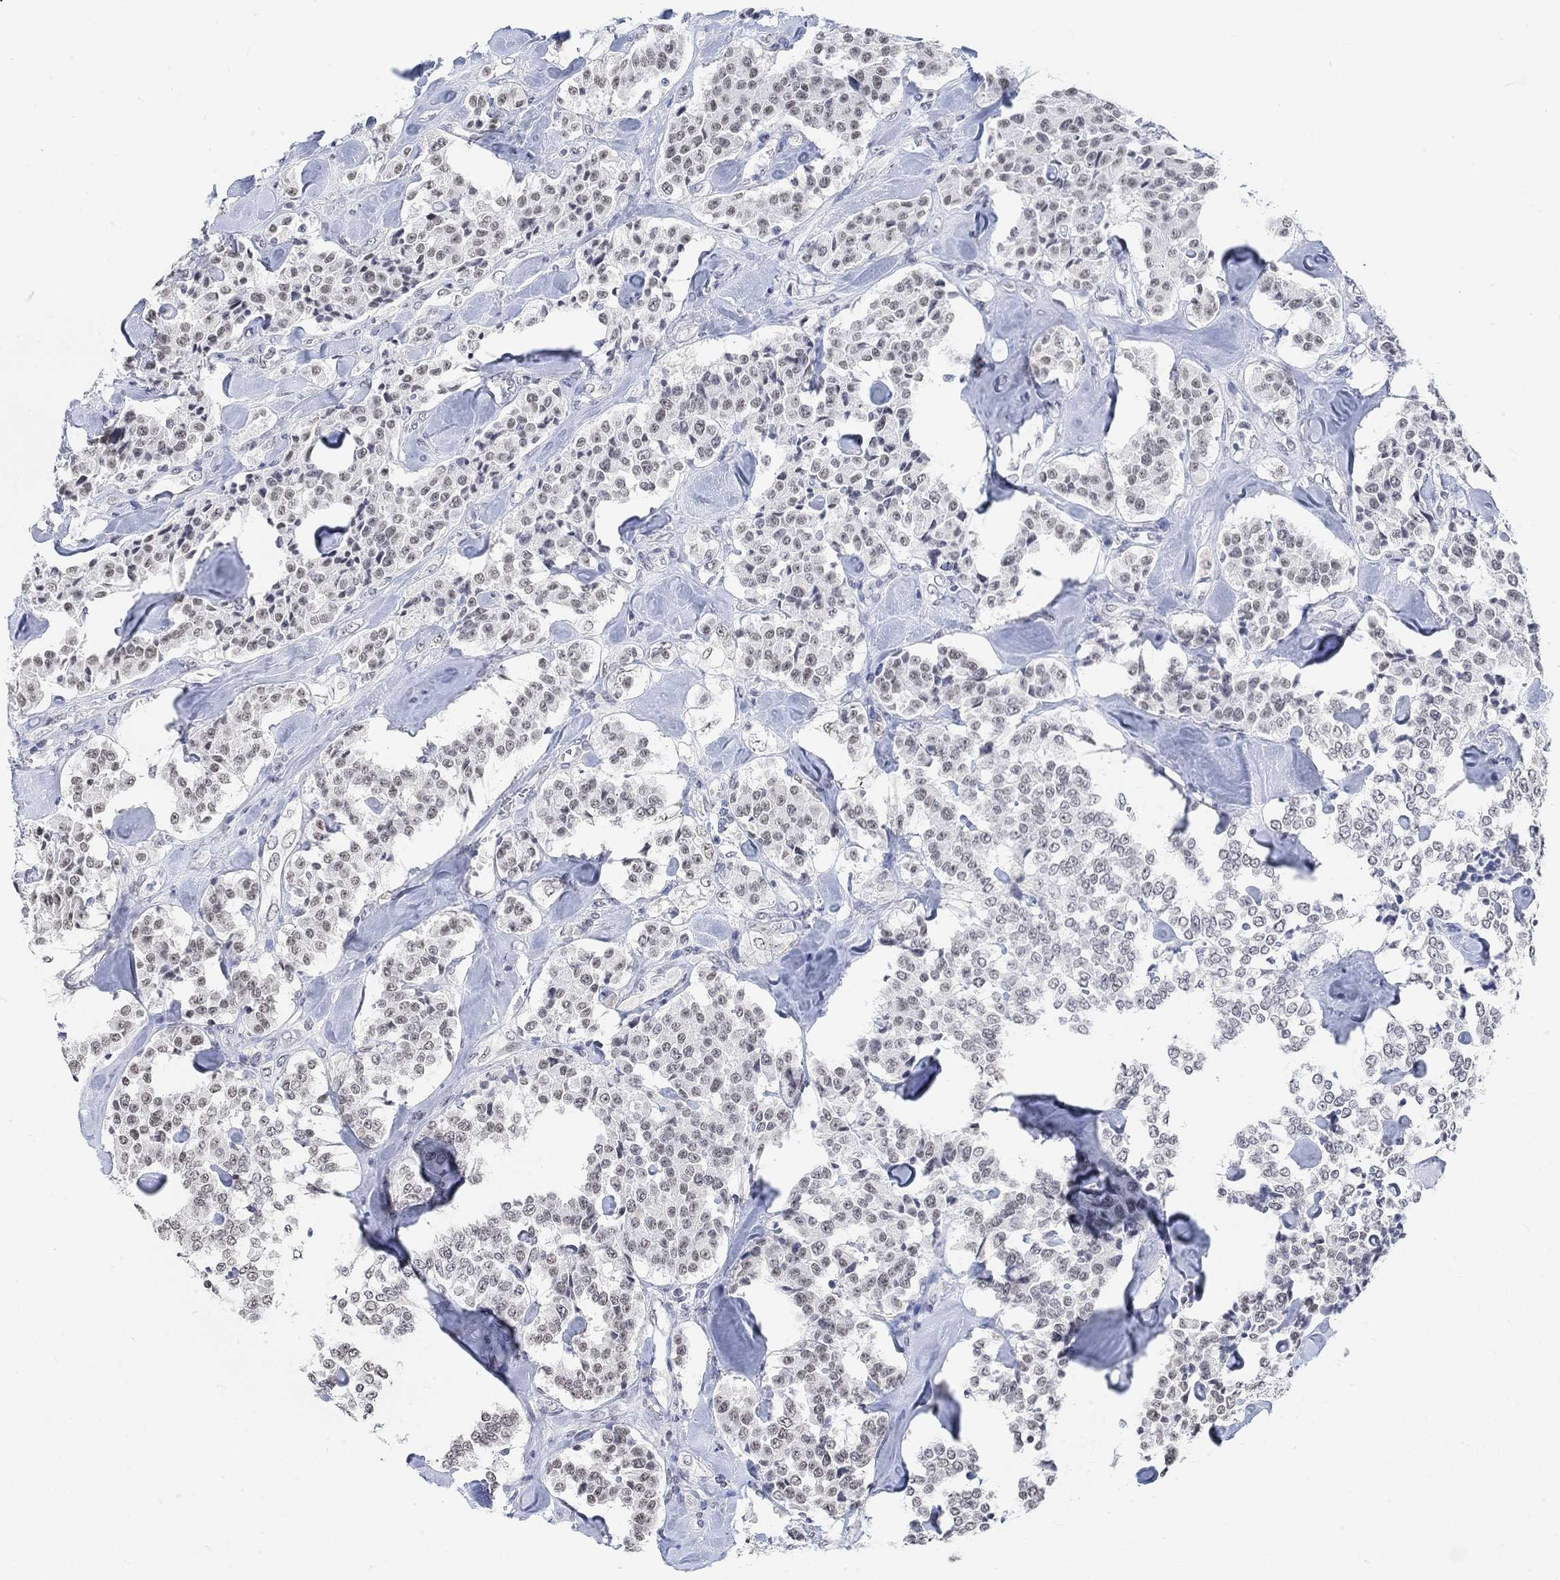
{"staining": {"intensity": "weak", "quantity": "25%-75%", "location": "nuclear"}, "tissue": "carcinoid", "cell_type": "Tumor cells", "image_type": "cancer", "snomed": [{"axis": "morphology", "description": "Carcinoid, malignant, NOS"}, {"axis": "topography", "description": "Pancreas"}], "caption": "High-power microscopy captured an immunohistochemistry histopathology image of carcinoid (malignant), revealing weak nuclear staining in approximately 25%-75% of tumor cells. (DAB IHC, brown staining for protein, blue staining for nuclei).", "gene": "PURG", "patient": {"sex": "male", "age": 41}}